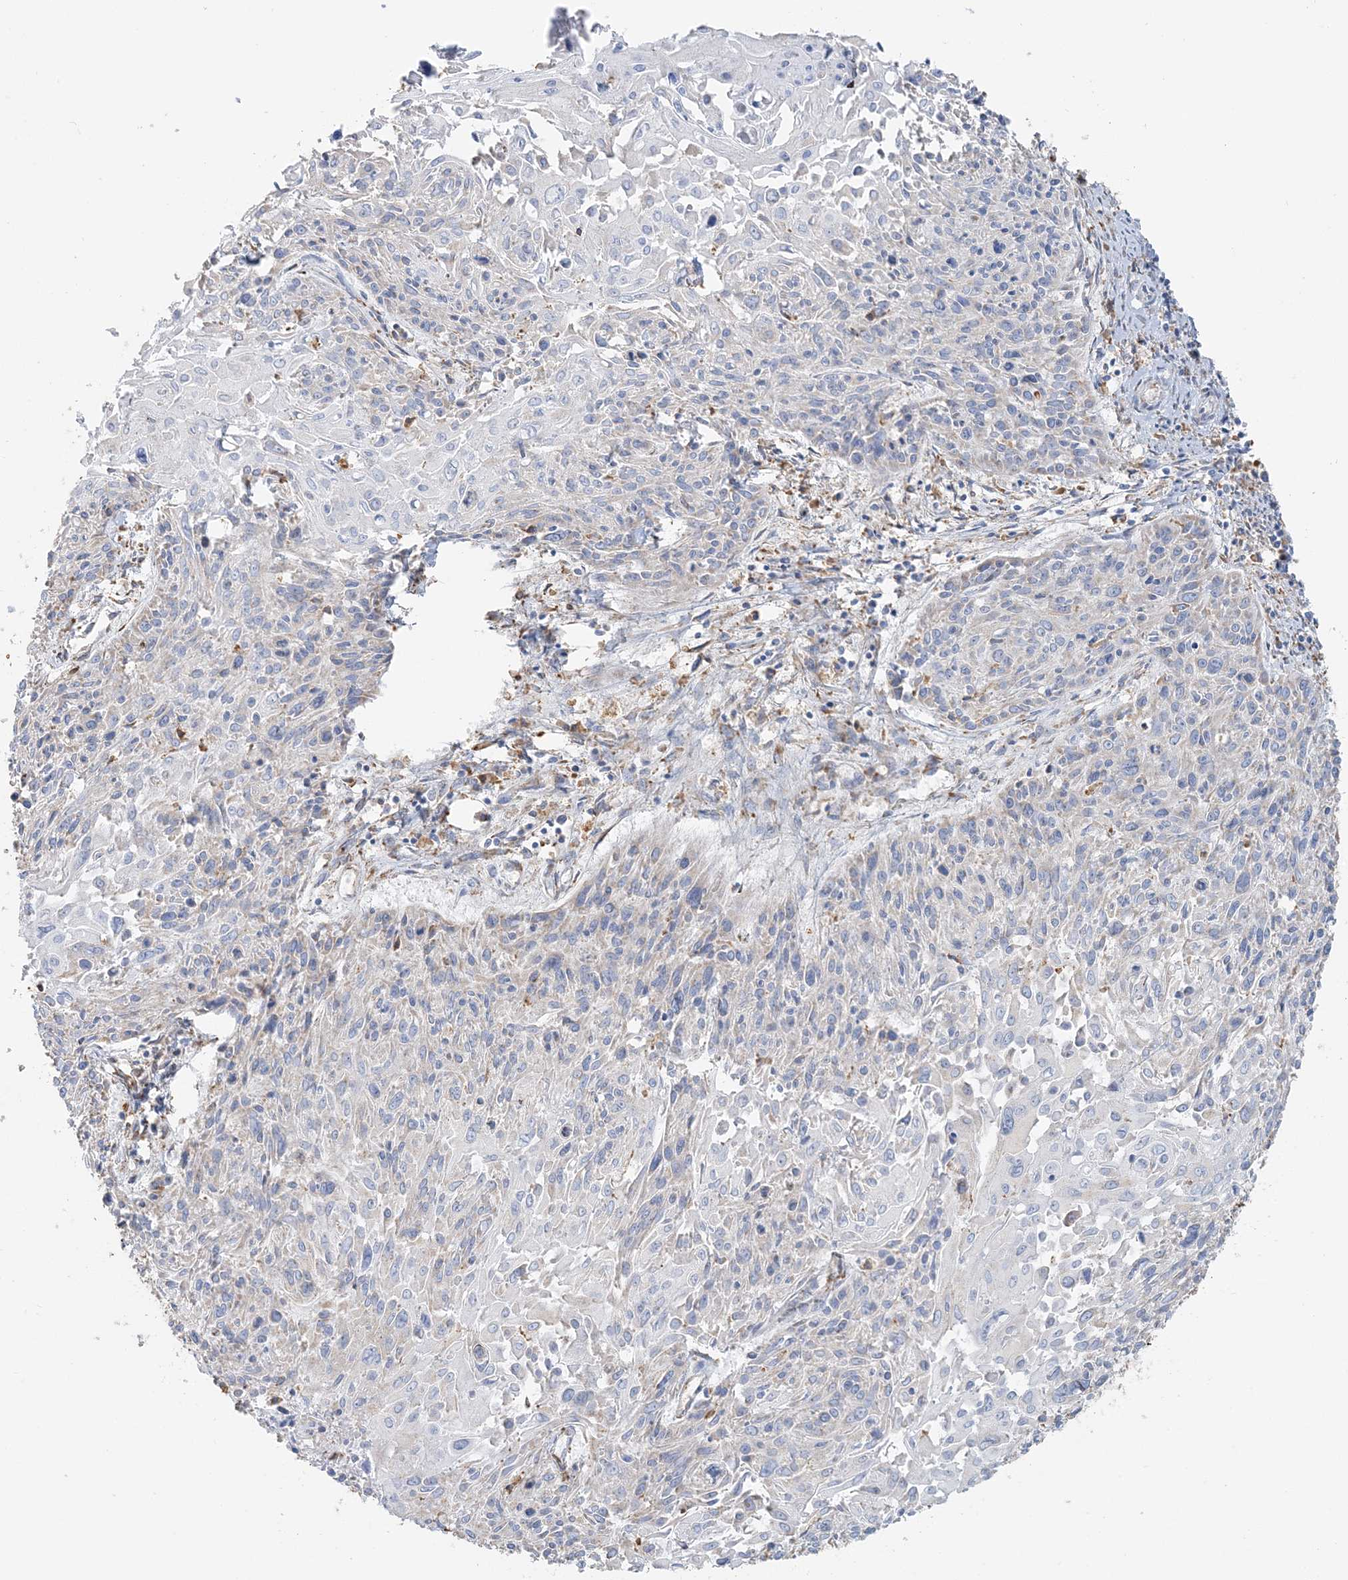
{"staining": {"intensity": "negative", "quantity": "none", "location": "none"}, "tissue": "cervical cancer", "cell_type": "Tumor cells", "image_type": "cancer", "snomed": [{"axis": "morphology", "description": "Squamous cell carcinoma, NOS"}, {"axis": "topography", "description": "Cervix"}], "caption": "Tumor cells show no significant protein positivity in cervical cancer (squamous cell carcinoma).", "gene": "TBC1D5", "patient": {"sex": "female", "age": 51}}